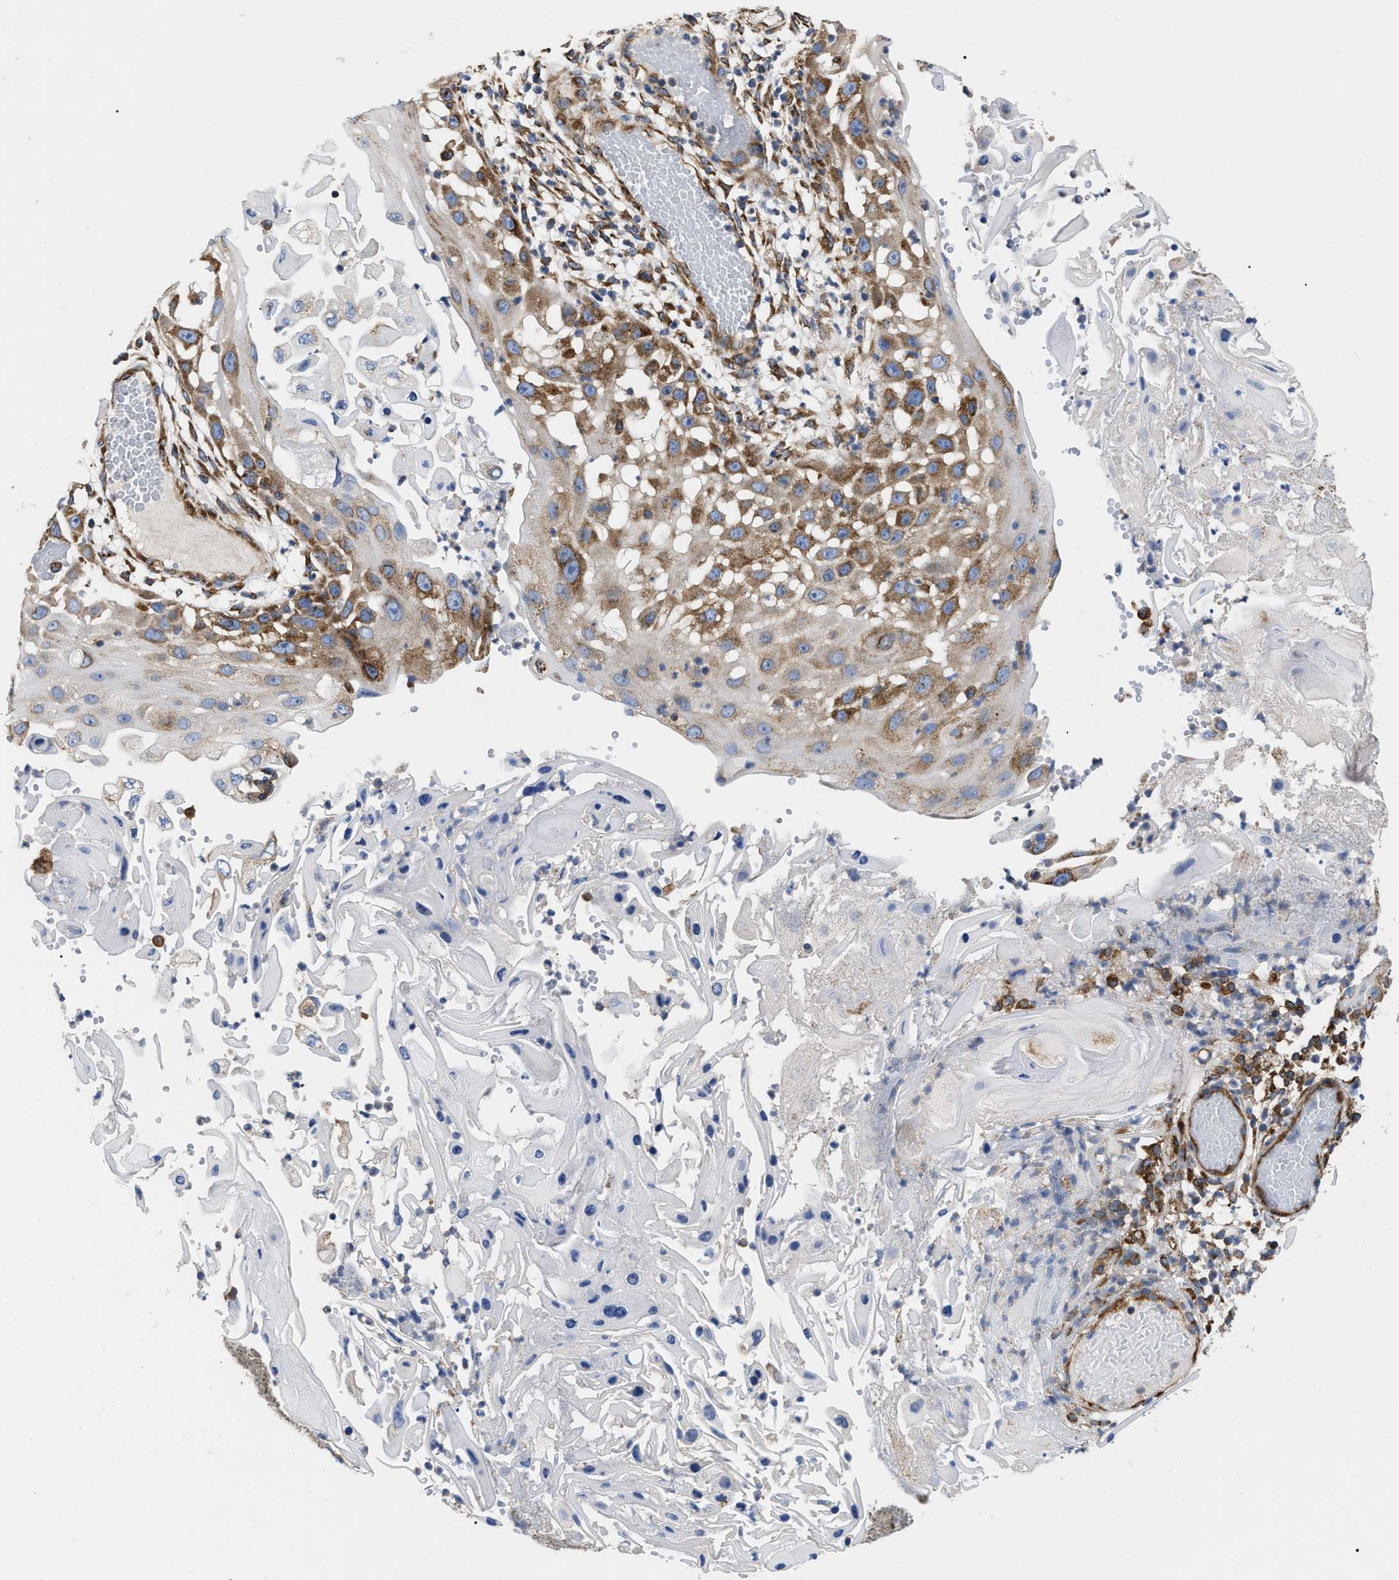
{"staining": {"intensity": "moderate", "quantity": ">75%", "location": "cytoplasmic/membranous"}, "tissue": "skin cancer", "cell_type": "Tumor cells", "image_type": "cancer", "snomed": [{"axis": "morphology", "description": "Squamous cell carcinoma, NOS"}, {"axis": "topography", "description": "Skin"}], "caption": "An immunohistochemistry micrograph of tumor tissue is shown. Protein staining in brown shows moderate cytoplasmic/membranous positivity in skin cancer (squamous cell carcinoma) within tumor cells.", "gene": "FAM120A", "patient": {"sex": "female", "age": 44}}